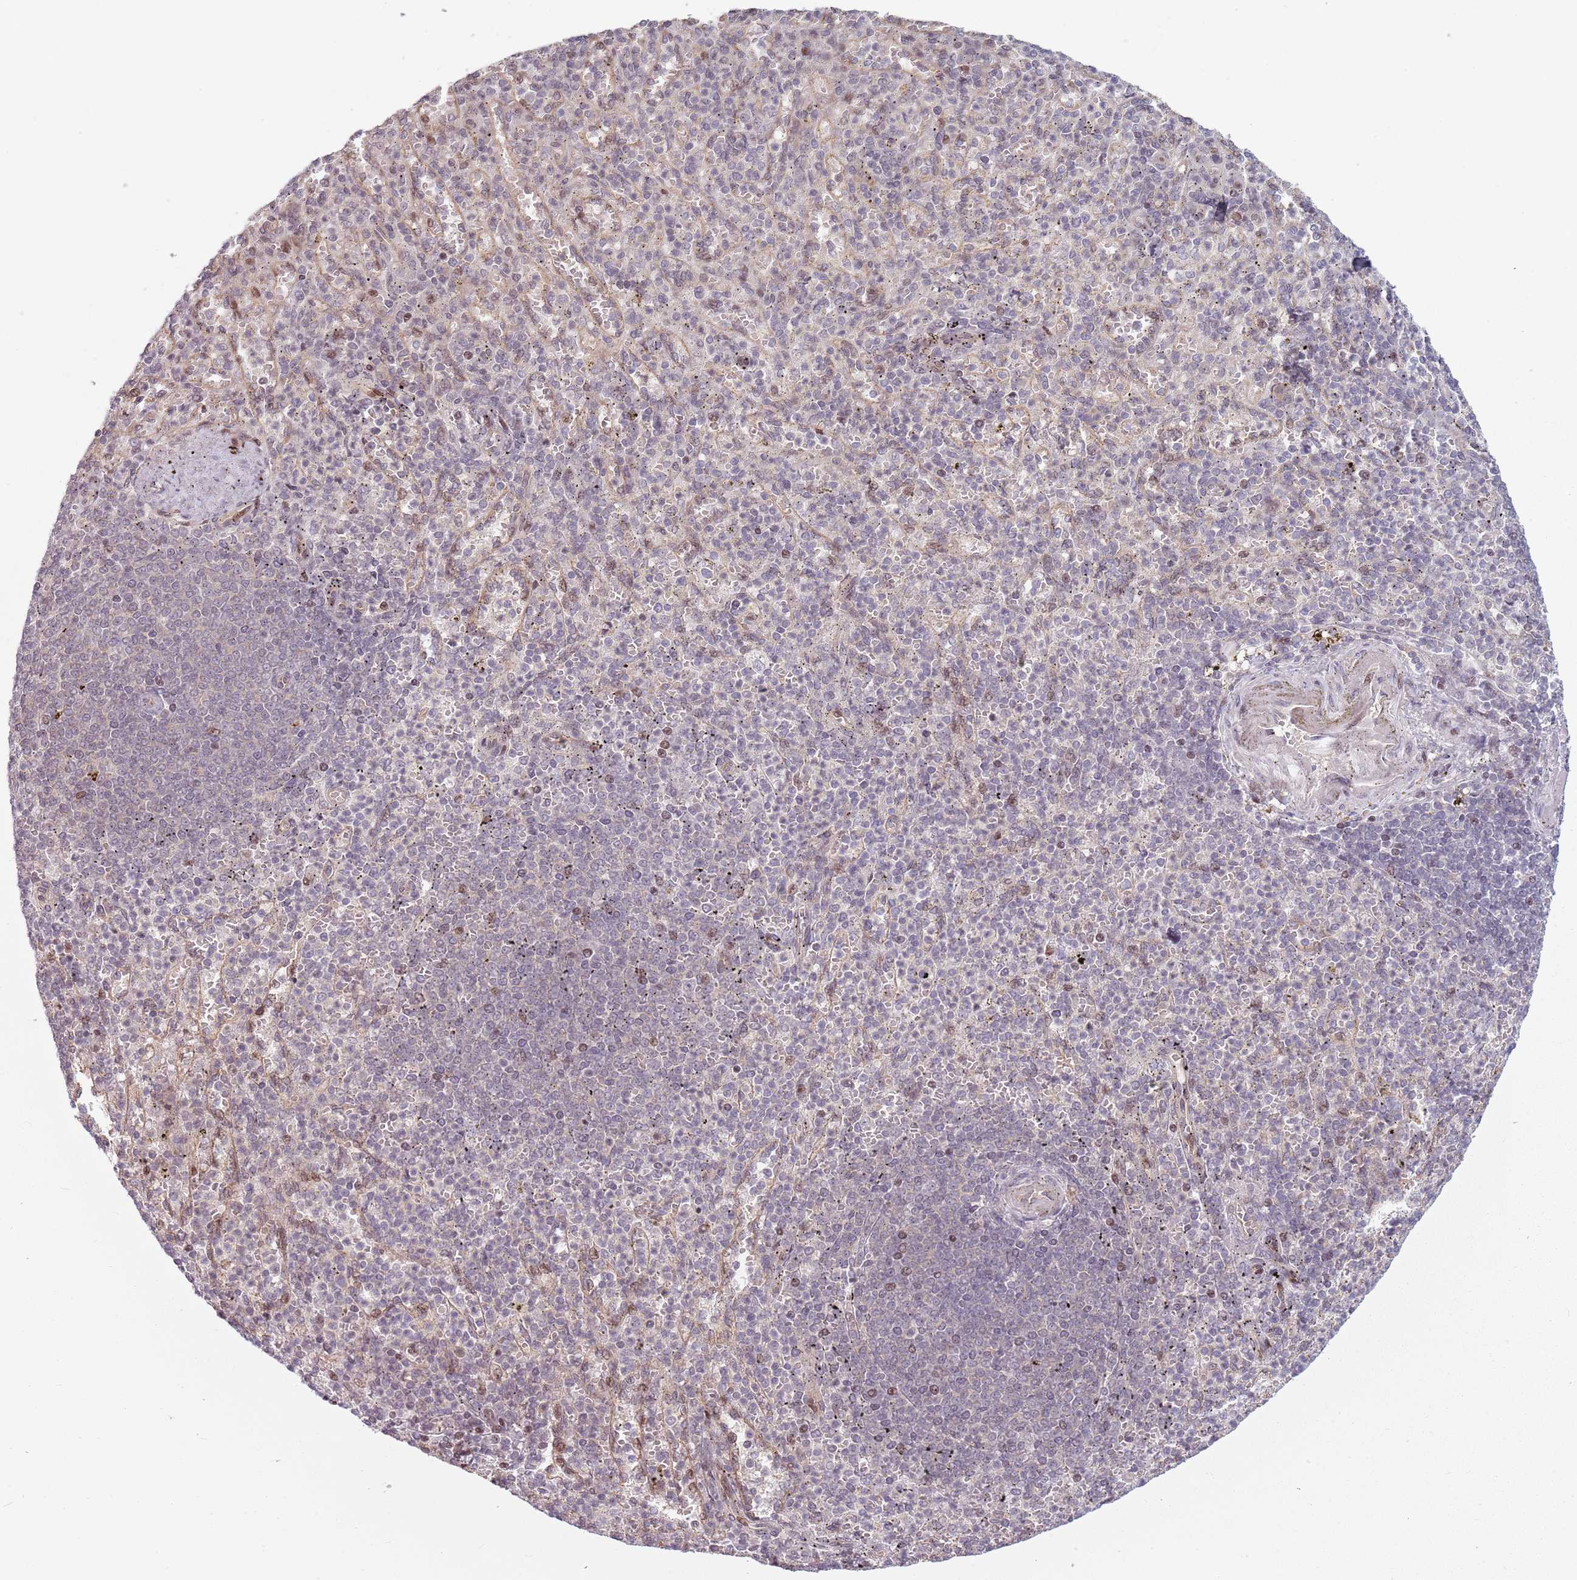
{"staining": {"intensity": "negative", "quantity": "none", "location": "none"}, "tissue": "spleen", "cell_type": "Cells in red pulp", "image_type": "normal", "snomed": [{"axis": "morphology", "description": "Normal tissue, NOS"}, {"axis": "topography", "description": "Spleen"}], "caption": "Immunohistochemistry (IHC) histopathology image of unremarkable spleen: spleen stained with DAB (3,3'-diaminobenzidine) displays no significant protein expression in cells in red pulp.", "gene": "ADGRG1", "patient": {"sex": "female", "age": 74}}